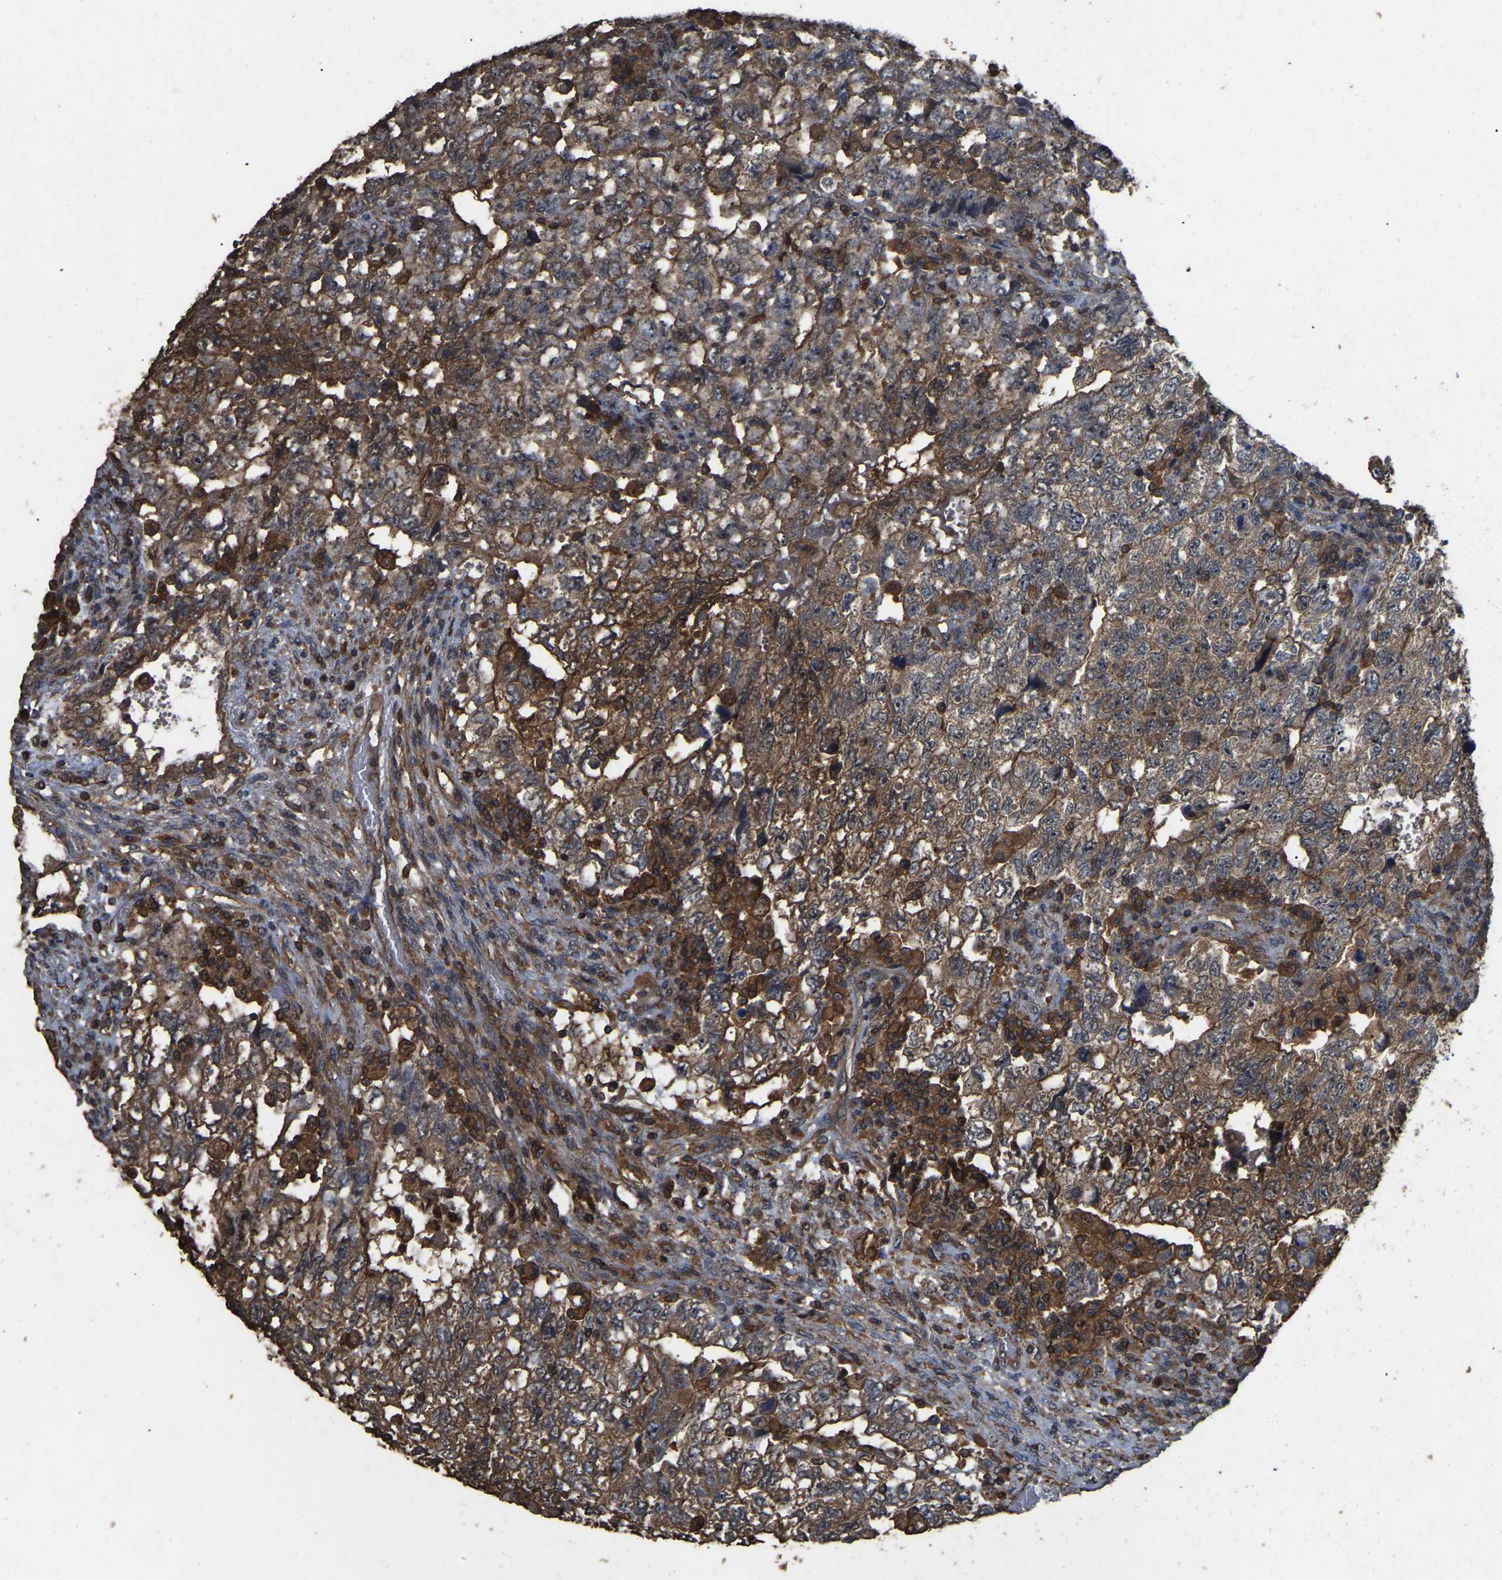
{"staining": {"intensity": "moderate", "quantity": ">75%", "location": "cytoplasmic/membranous"}, "tissue": "testis cancer", "cell_type": "Tumor cells", "image_type": "cancer", "snomed": [{"axis": "morphology", "description": "Carcinoma, Embryonal, NOS"}, {"axis": "topography", "description": "Testis"}], "caption": "Tumor cells reveal moderate cytoplasmic/membranous positivity in approximately >75% of cells in testis cancer (embryonal carcinoma). (Brightfield microscopy of DAB IHC at high magnification).", "gene": "FHIT", "patient": {"sex": "male", "age": 36}}